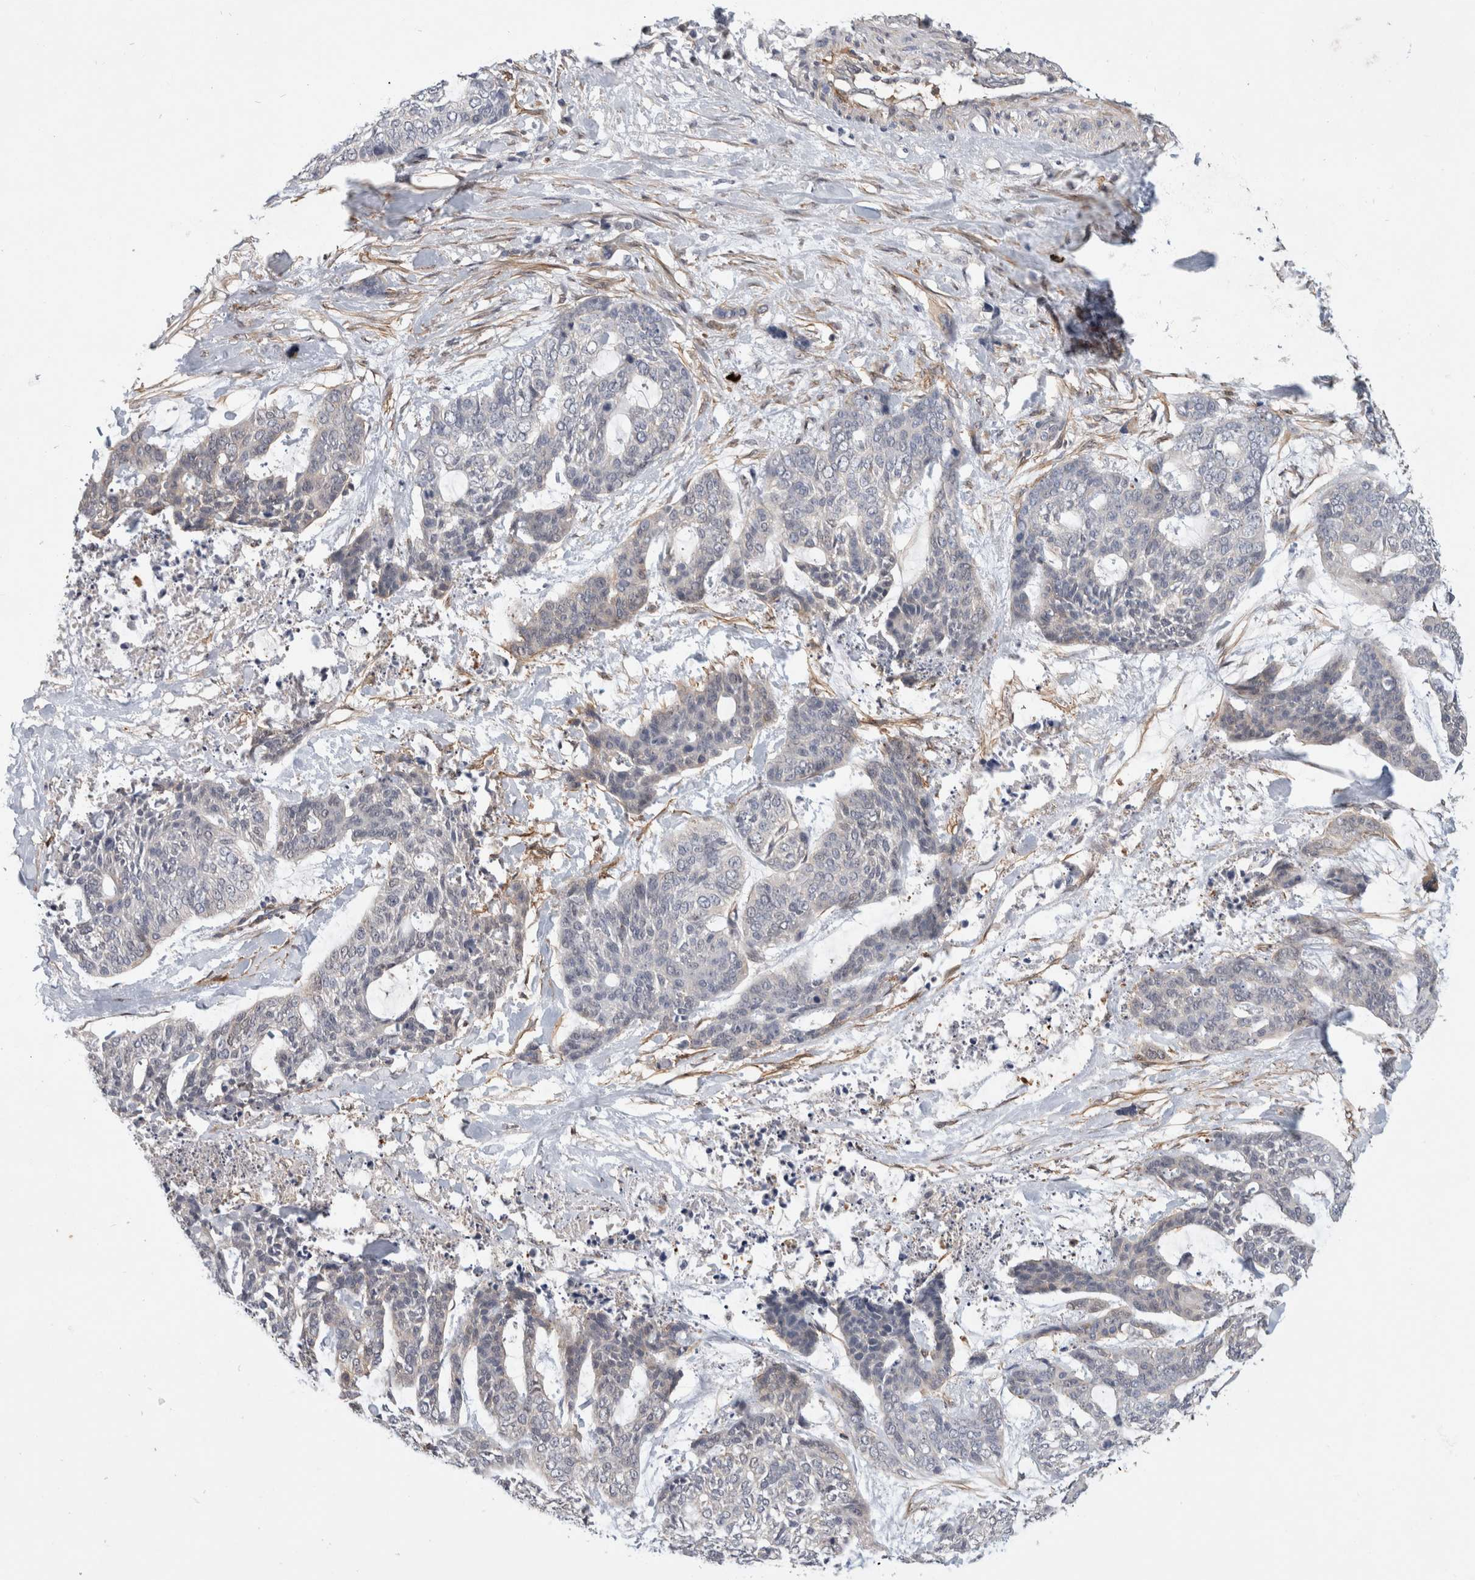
{"staining": {"intensity": "negative", "quantity": "none", "location": "none"}, "tissue": "skin cancer", "cell_type": "Tumor cells", "image_type": "cancer", "snomed": [{"axis": "morphology", "description": "Basal cell carcinoma"}, {"axis": "topography", "description": "Skin"}], "caption": "Skin cancer (basal cell carcinoma) was stained to show a protein in brown. There is no significant staining in tumor cells.", "gene": "PGM1", "patient": {"sex": "female", "age": 64}}